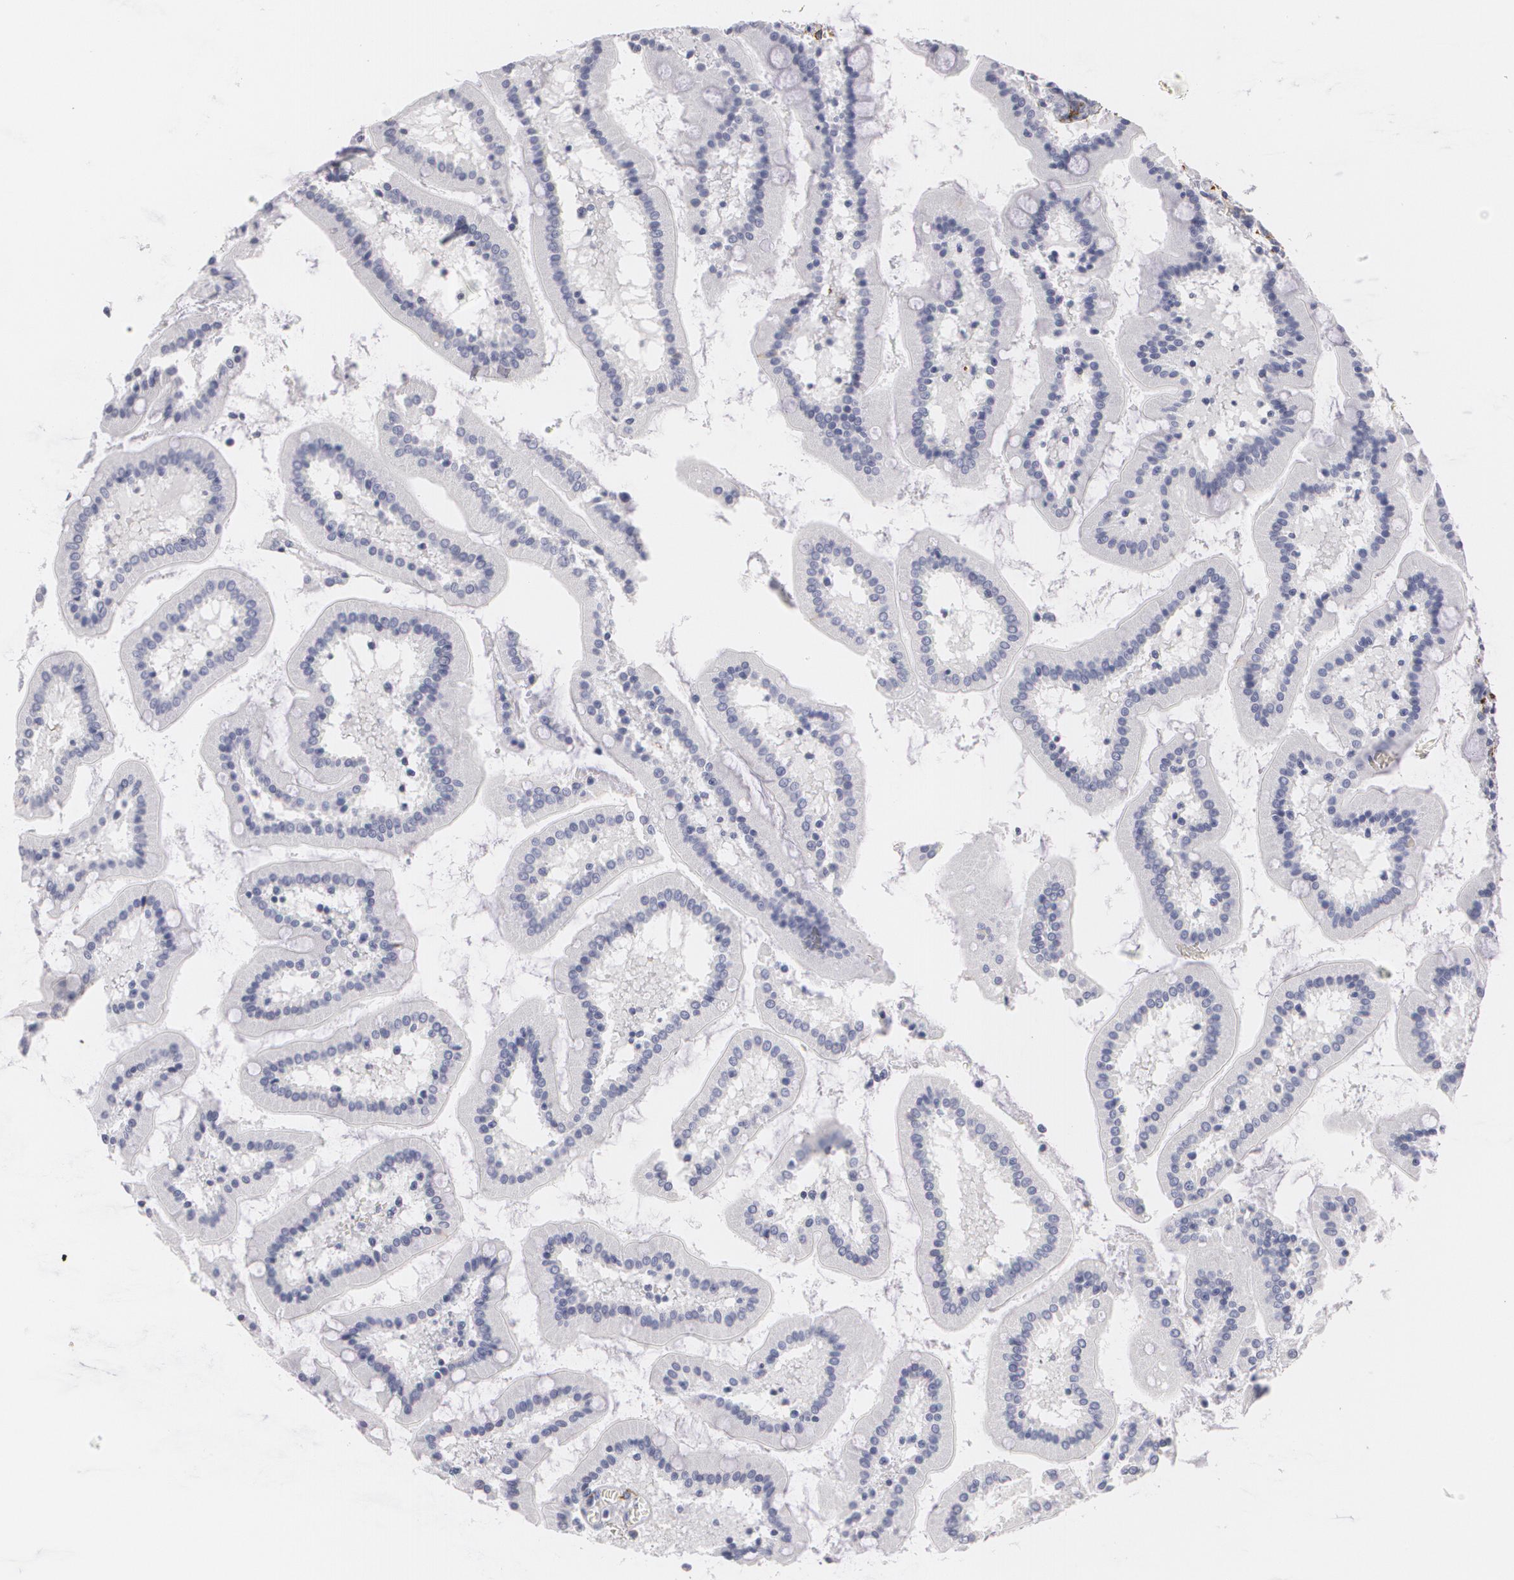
{"staining": {"intensity": "negative", "quantity": "none", "location": "none"}, "tissue": "small intestine", "cell_type": "Glandular cells", "image_type": "normal", "snomed": [{"axis": "morphology", "description": "Normal tissue, NOS"}, {"axis": "topography", "description": "Small intestine"}], "caption": "IHC of normal human small intestine demonstrates no expression in glandular cells.", "gene": "NGFR", "patient": {"sex": "male", "age": 59}}